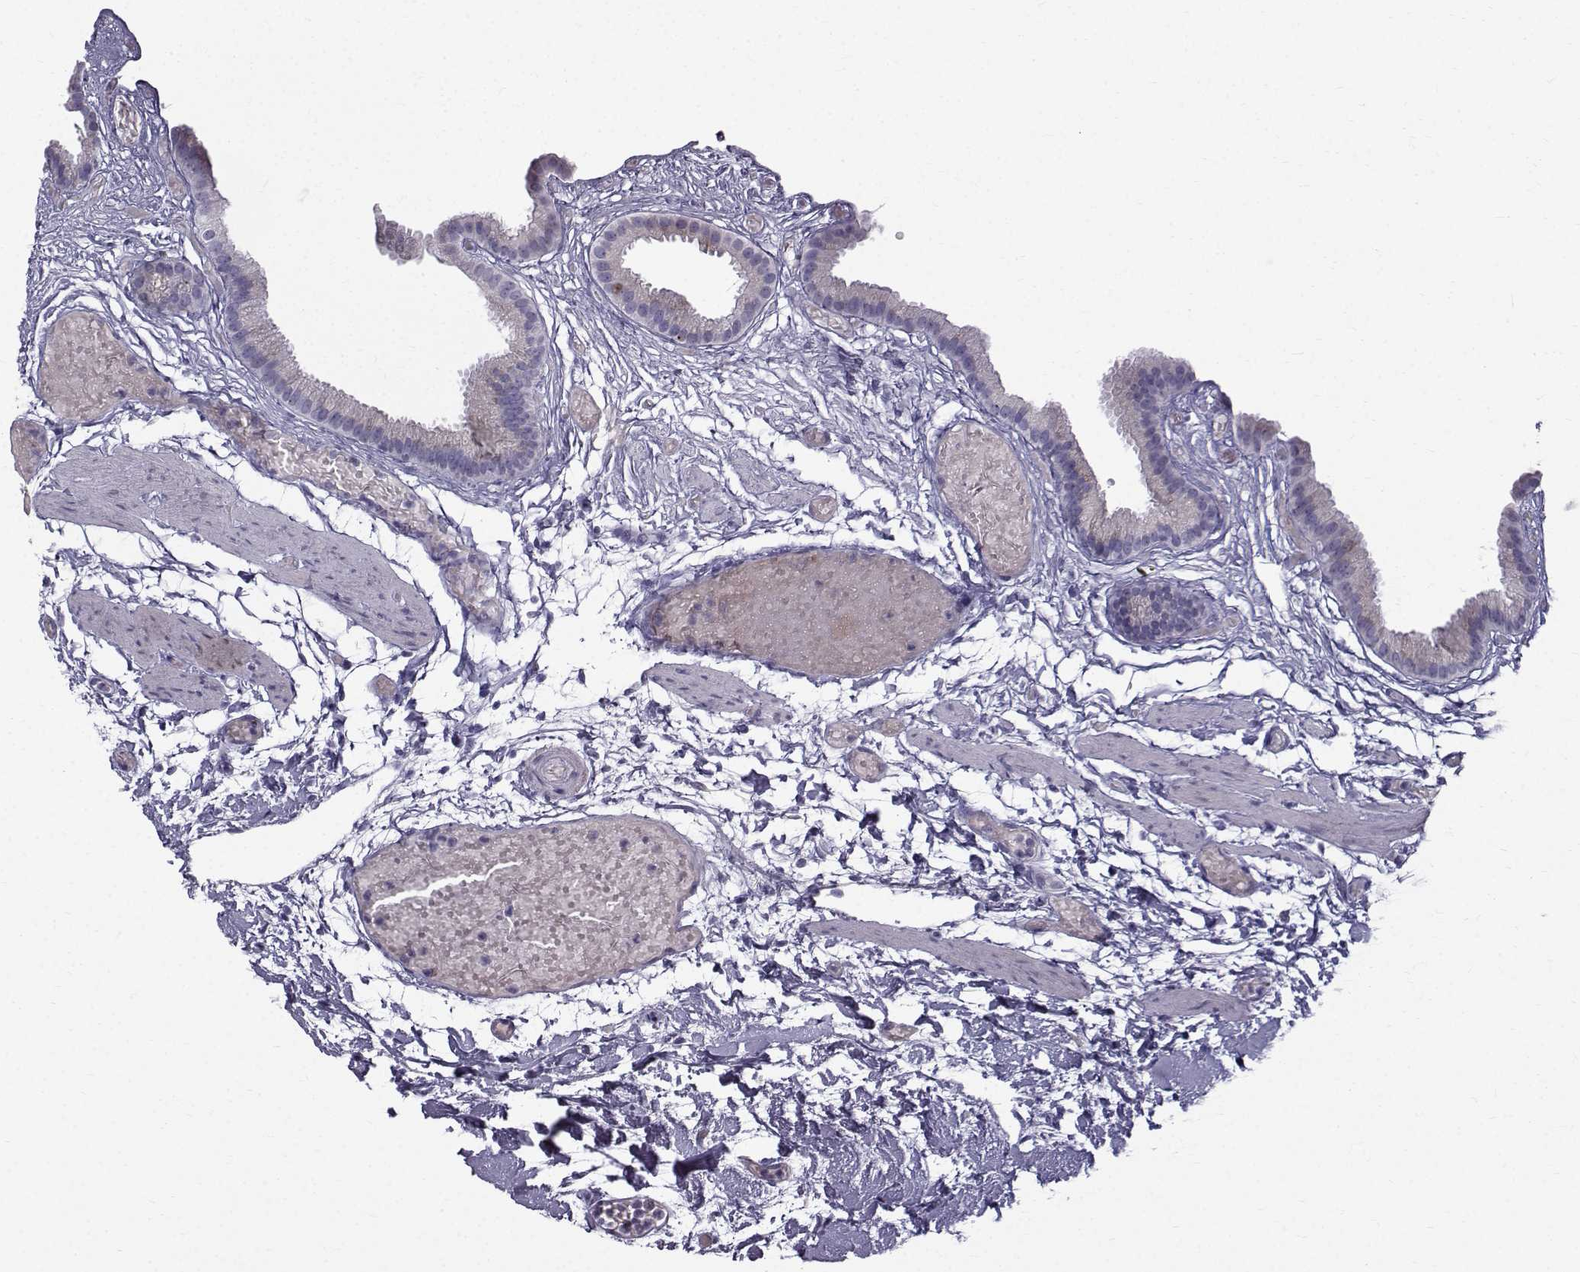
{"staining": {"intensity": "weak", "quantity": "25%-75%", "location": "cytoplasmic/membranous"}, "tissue": "gallbladder", "cell_type": "Glandular cells", "image_type": "normal", "snomed": [{"axis": "morphology", "description": "Normal tissue, NOS"}, {"axis": "topography", "description": "Gallbladder"}], "caption": "High-power microscopy captured an IHC image of benign gallbladder, revealing weak cytoplasmic/membranous expression in about 25%-75% of glandular cells.", "gene": "ROPN1B", "patient": {"sex": "female", "age": 45}}